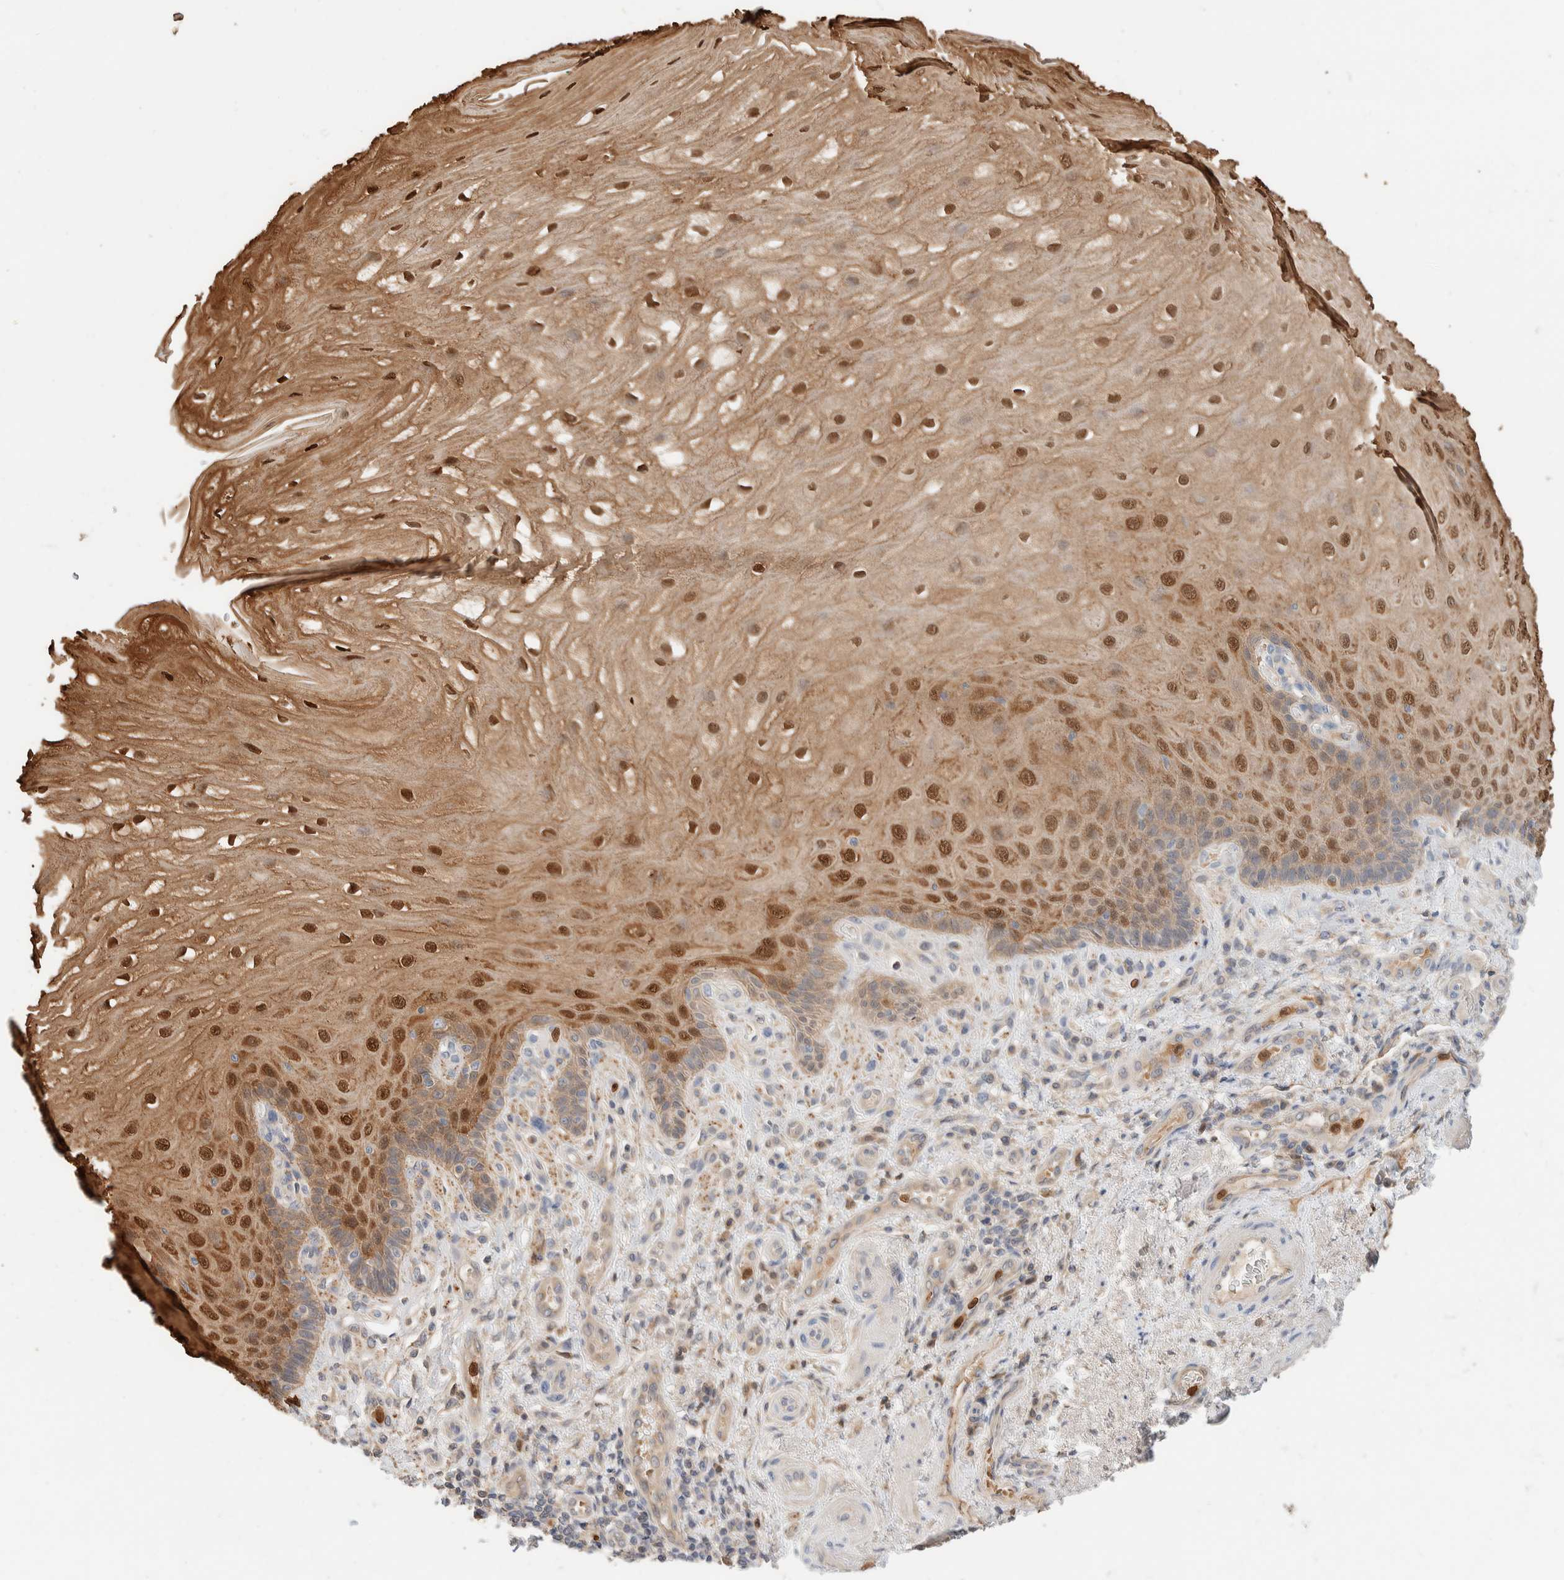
{"staining": {"intensity": "strong", "quantity": "25%-75%", "location": "cytoplasmic/membranous,nuclear"}, "tissue": "esophagus", "cell_type": "Squamous epithelial cells", "image_type": "normal", "snomed": [{"axis": "morphology", "description": "Normal tissue, NOS"}, {"axis": "topography", "description": "Esophagus"}], "caption": "Protein analysis of benign esophagus displays strong cytoplasmic/membranous,nuclear expression in about 25%-75% of squamous epithelial cells.", "gene": "SETD4", "patient": {"sex": "male", "age": 54}}